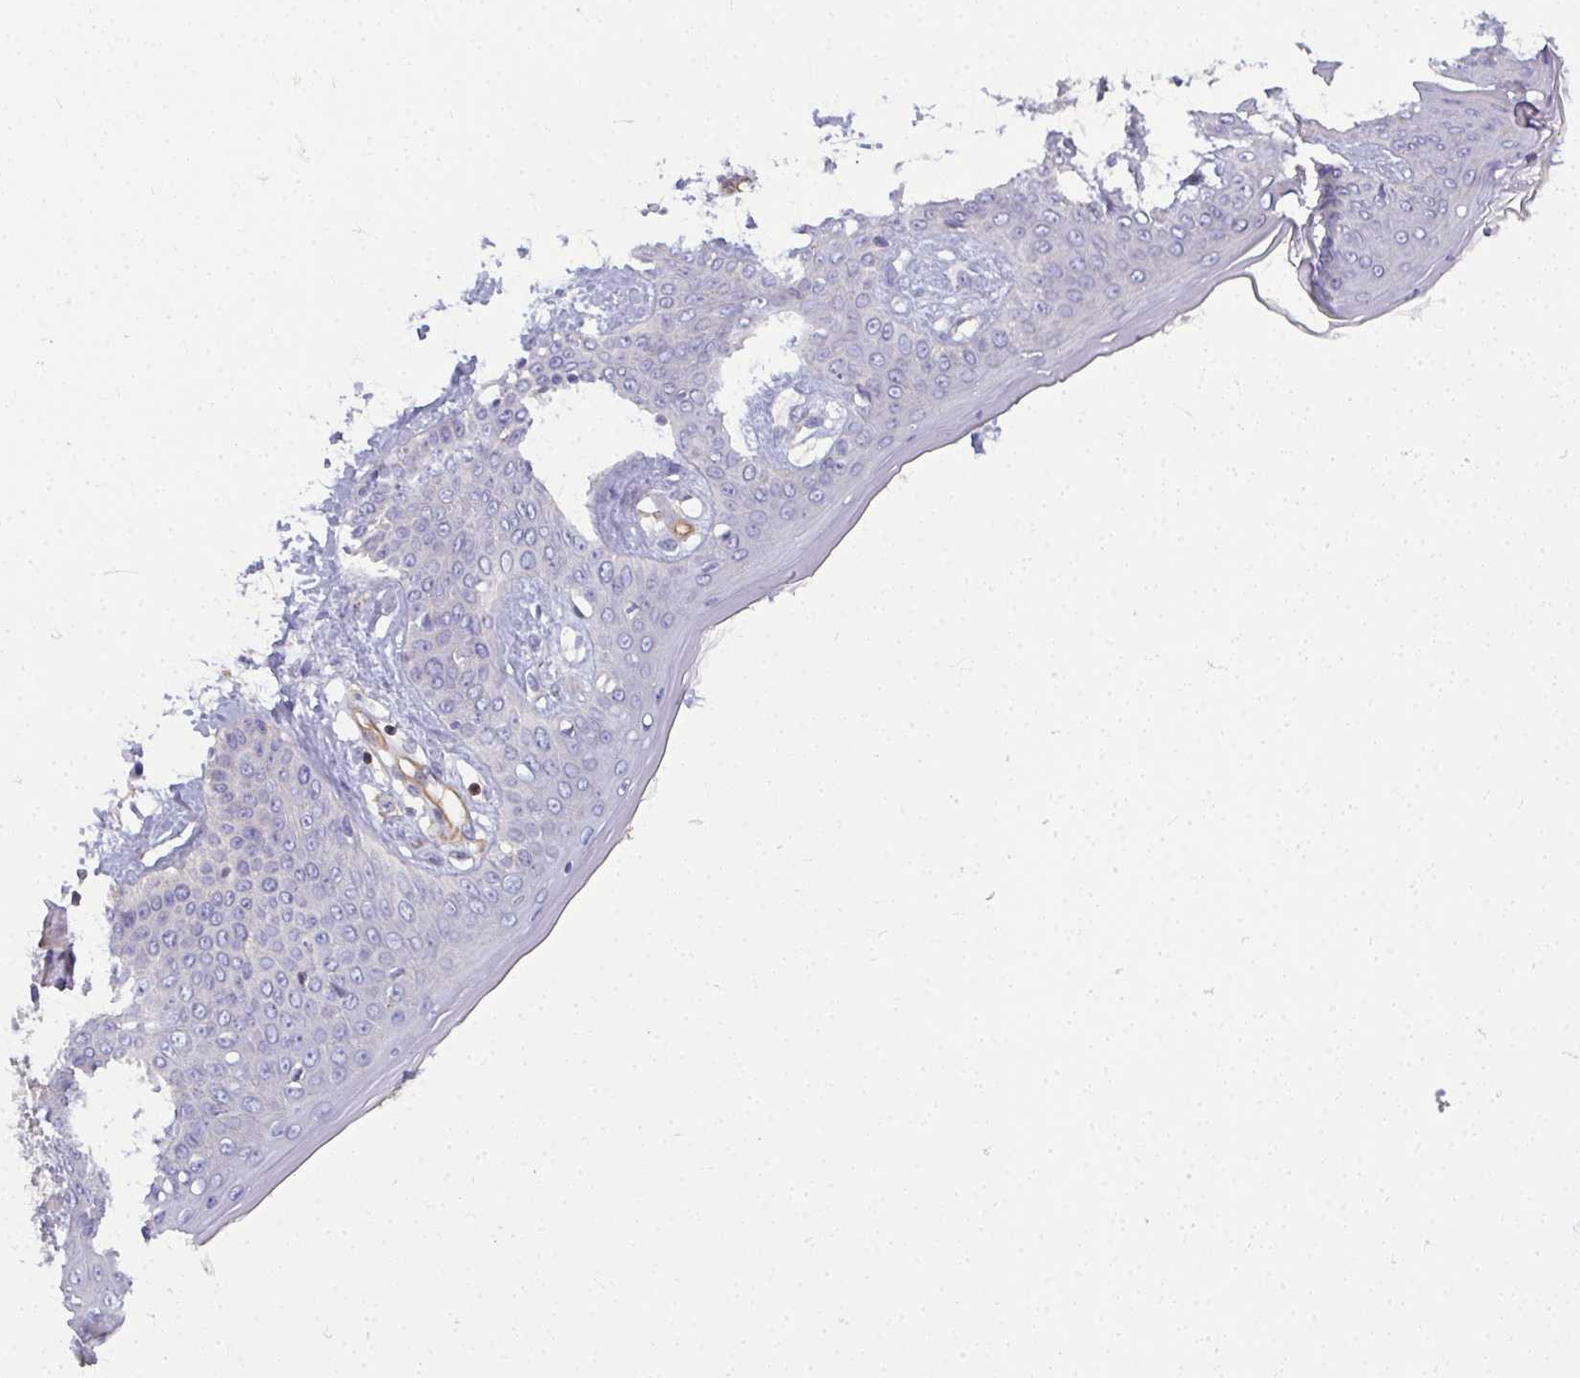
{"staining": {"intensity": "negative", "quantity": "none", "location": "none"}, "tissue": "skin", "cell_type": "Fibroblasts", "image_type": "normal", "snomed": [{"axis": "morphology", "description": "Normal tissue, NOS"}, {"axis": "topography", "description": "Skin"}], "caption": "Immunohistochemistry of normal human skin displays no positivity in fibroblasts. (Stains: DAB immunohistochemistry with hematoxylin counter stain, Microscopy: brightfield microscopy at high magnification).", "gene": "MYL1", "patient": {"sex": "female", "age": 34}}